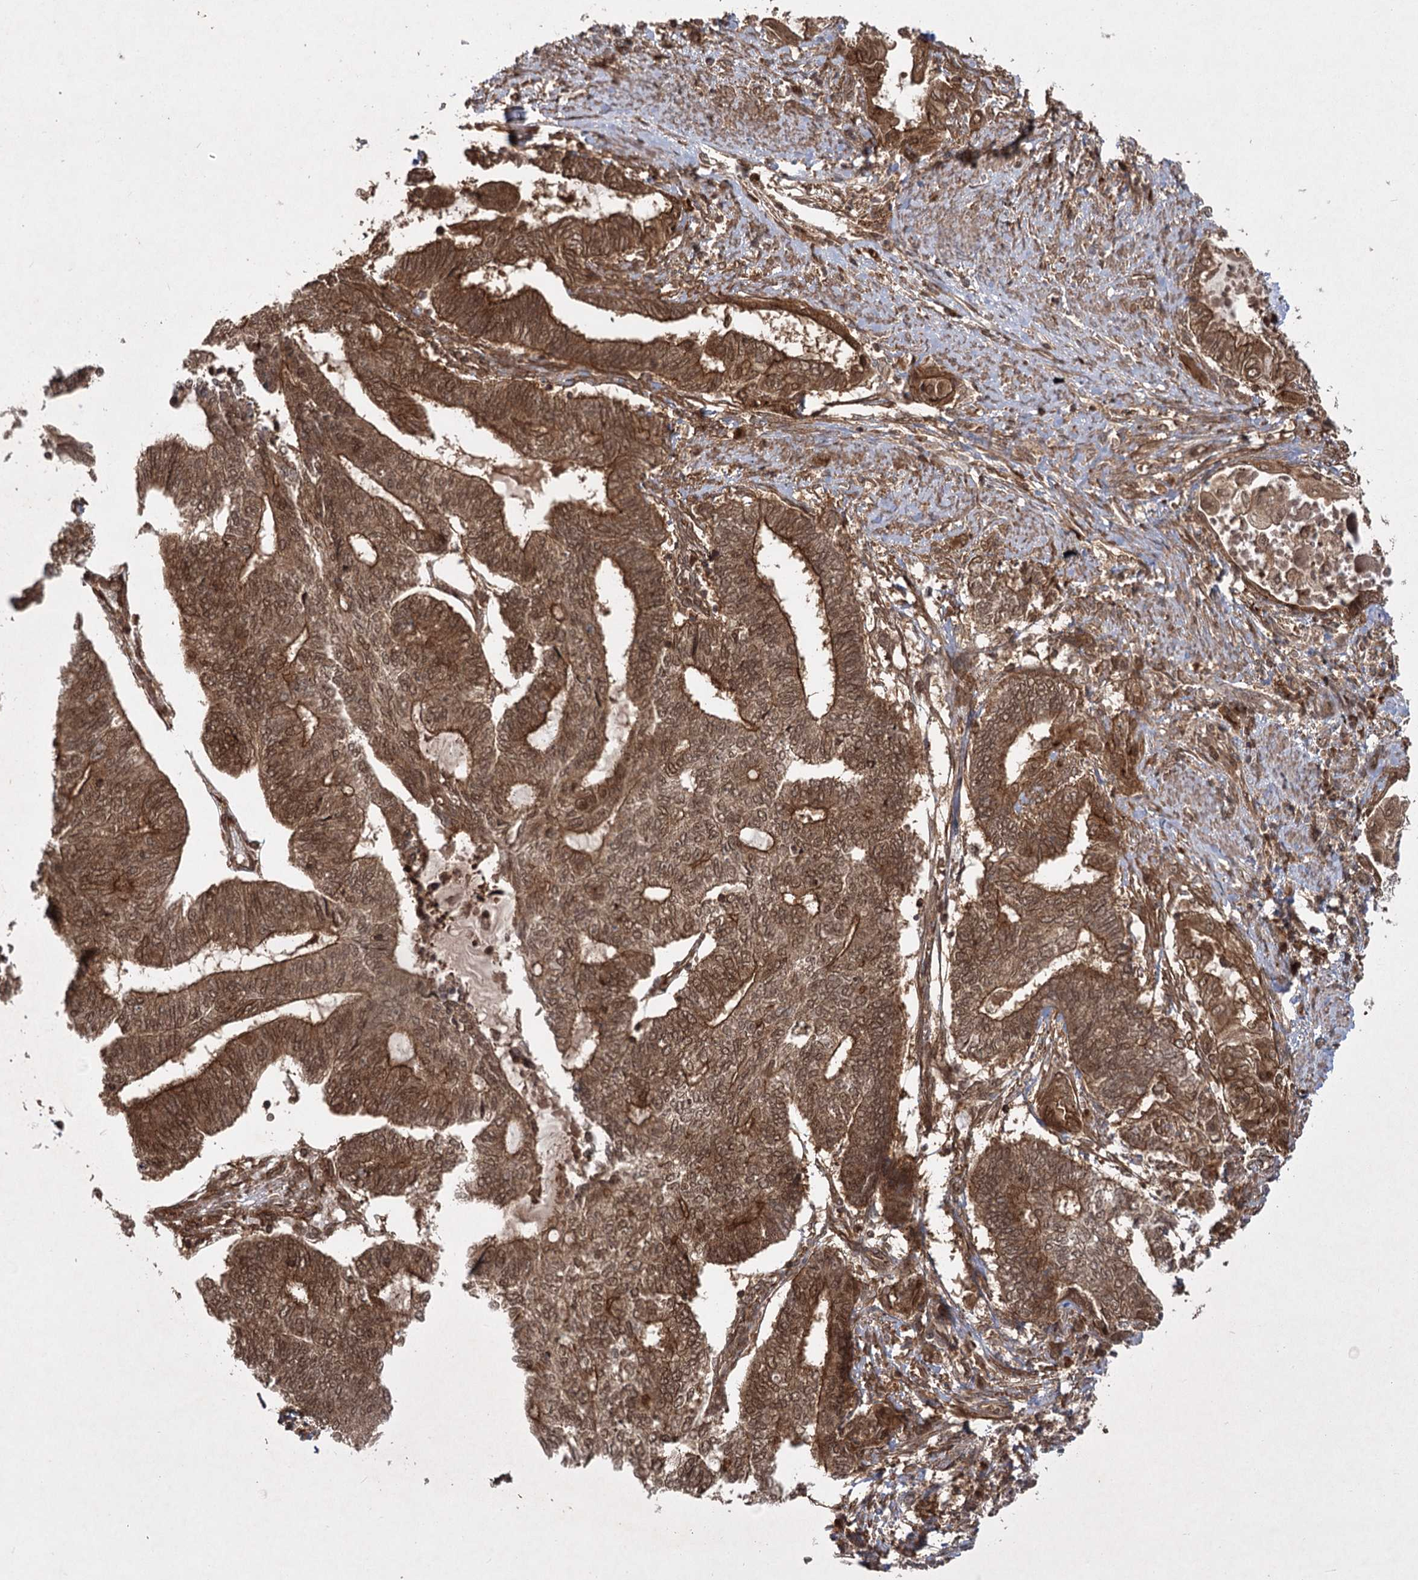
{"staining": {"intensity": "strong", "quantity": ">75%", "location": "cytoplasmic/membranous,nuclear"}, "tissue": "endometrial cancer", "cell_type": "Tumor cells", "image_type": "cancer", "snomed": [{"axis": "morphology", "description": "Adenocarcinoma, NOS"}, {"axis": "topography", "description": "Uterus"}, {"axis": "topography", "description": "Endometrium"}], "caption": "Protein staining of adenocarcinoma (endometrial) tissue reveals strong cytoplasmic/membranous and nuclear expression in approximately >75% of tumor cells.", "gene": "MDFIC", "patient": {"sex": "female", "age": 70}}